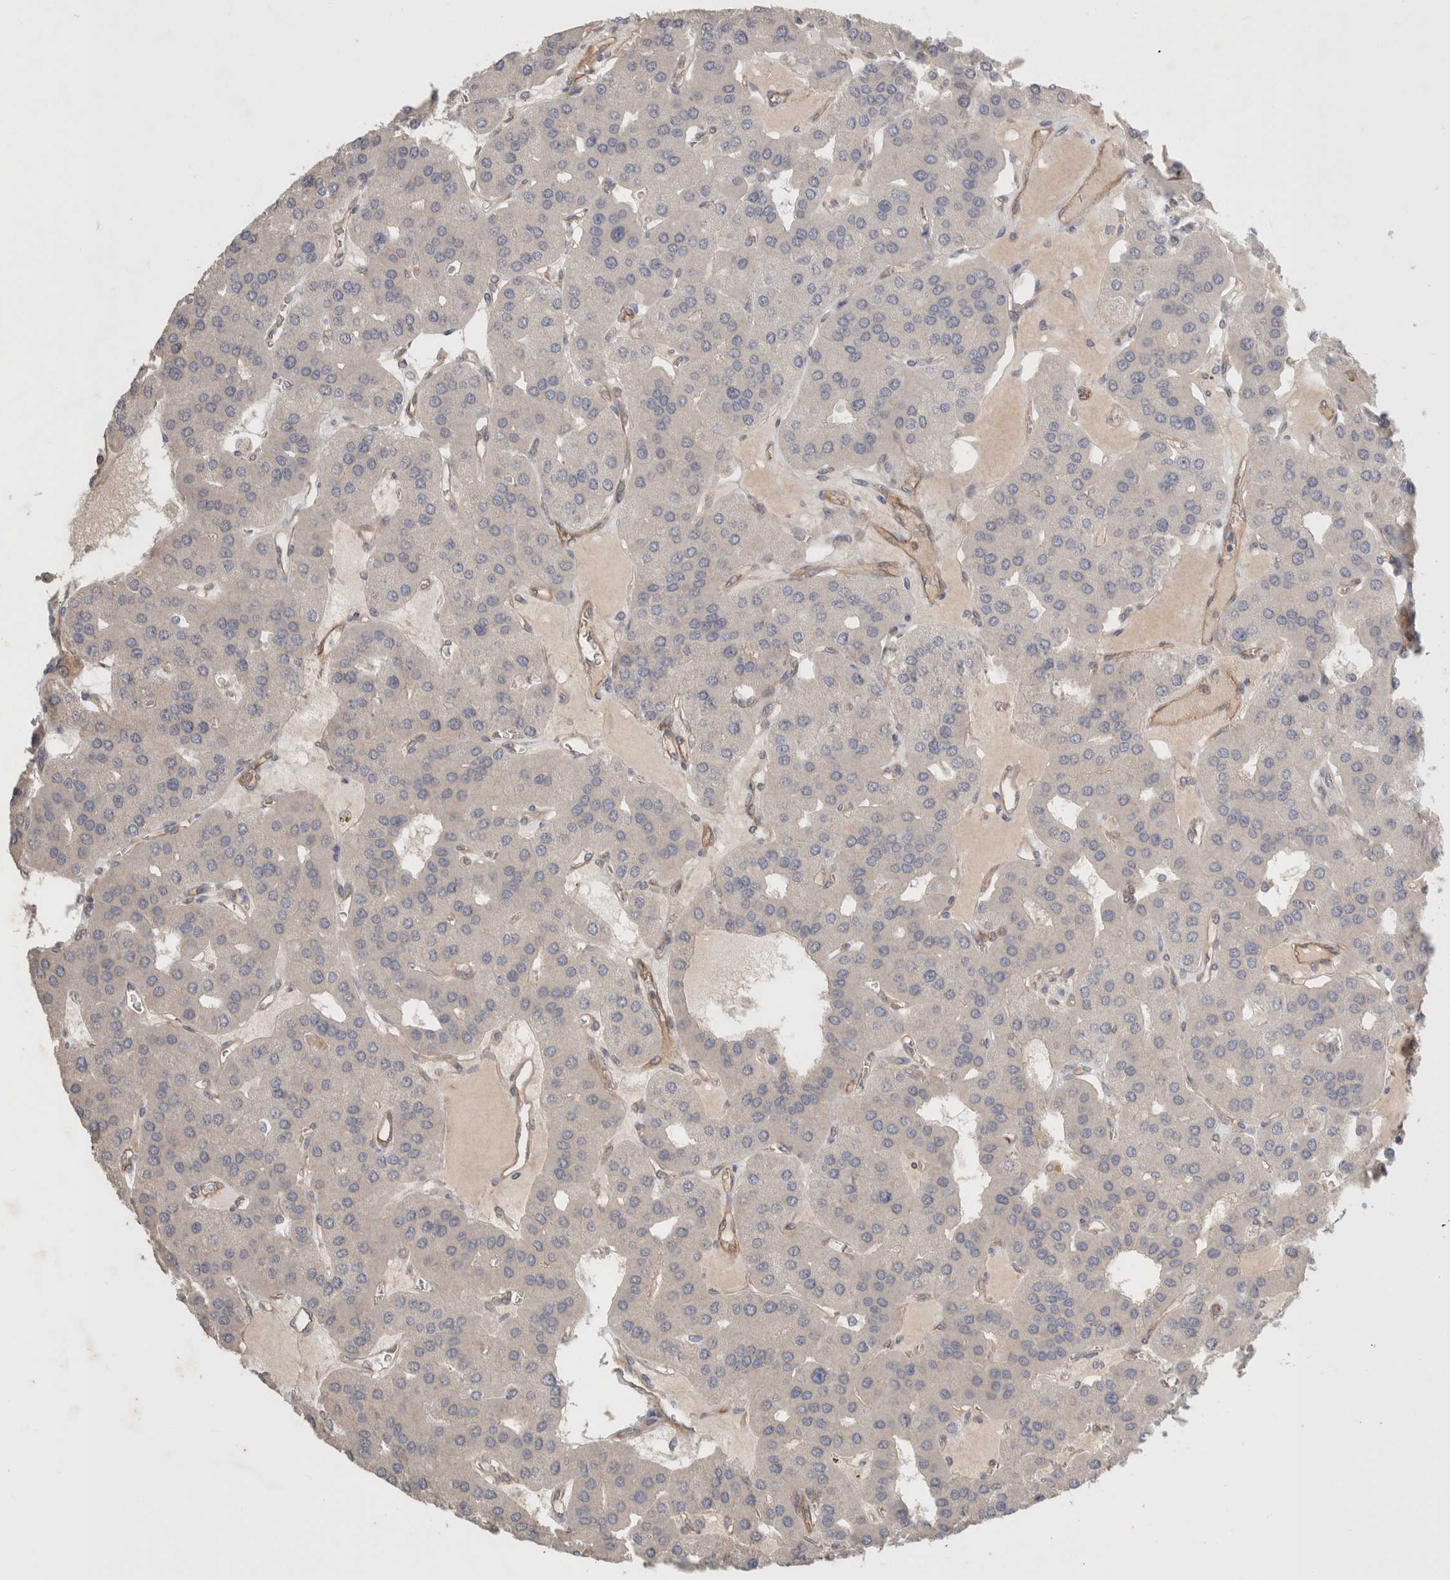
{"staining": {"intensity": "weak", "quantity": "<25%", "location": "cytoplasmic/membranous"}, "tissue": "parathyroid gland", "cell_type": "Glandular cells", "image_type": "normal", "snomed": [{"axis": "morphology", "description": "Normal tissue, NOS"}, {"axis": "morphology", "description": "Adenoma, NOS"}, {"axis": "topography", "description": "Parathyroid gland"}], "caption": "Glandular cells are negative for brown protein staining in benign parathyroid gland. Nuclei are stained in blue.", "gene": "RASAL2", "patient": {"sex": "female", "age": 86}}